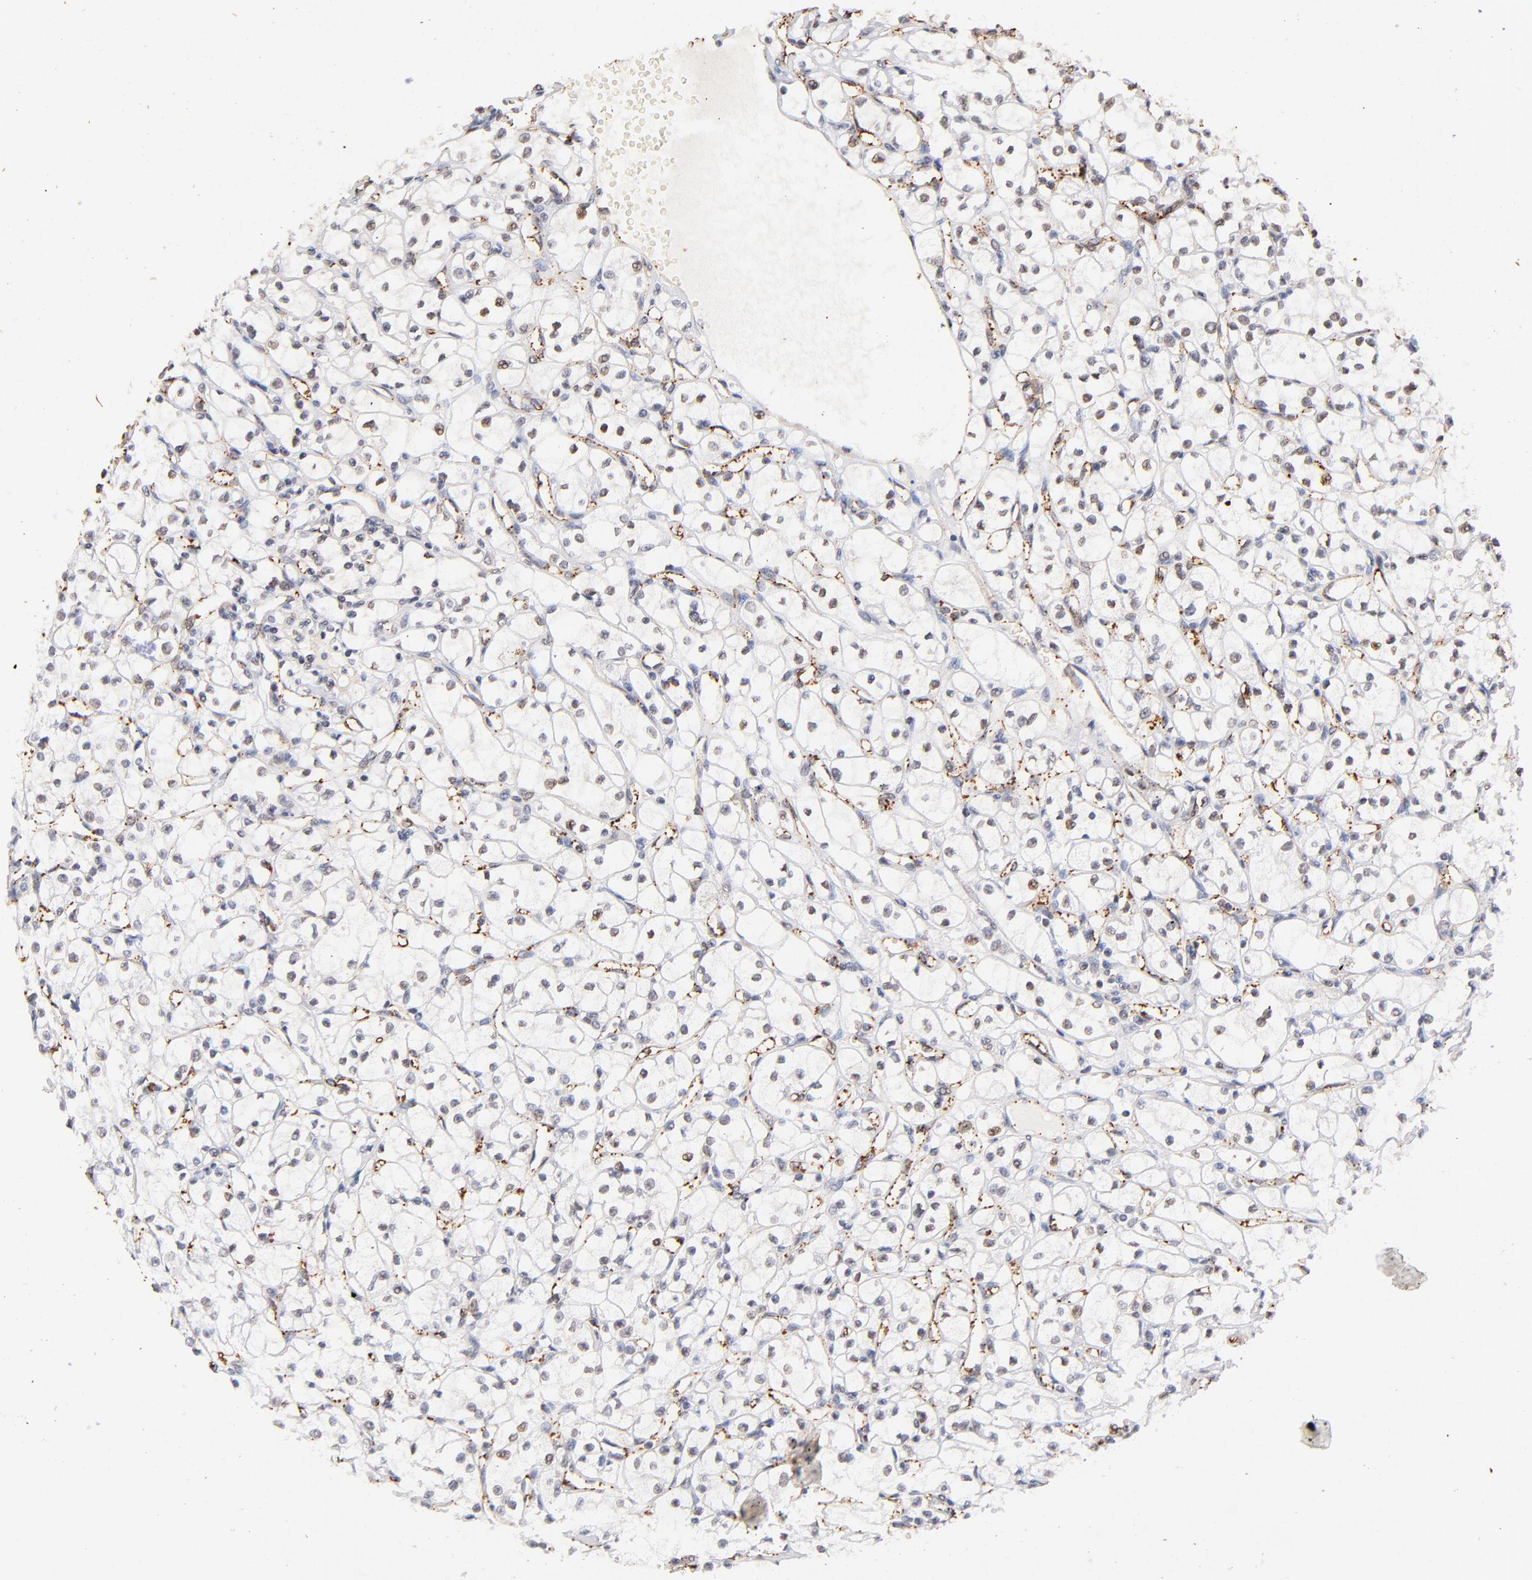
{"staining": {"intensity": "weak", "quantity": "<25%", "location": "nuclear"}, "tissue": "renal cancer", "cell_type": "Tumor cells", "image_type": "cancer", "snomed": [{"axis": "morphology", "description": "Adenocarcinoma, NOS"}, {"axis": "topography", "description": "Kidney"}], "caption": "Histopathology image shows no protein positivity in tumor cells of renal cancer (adenocarcinoma) tissue.", "gene": "ZFP92", "patient": {"sex": "male", "age": 61}}